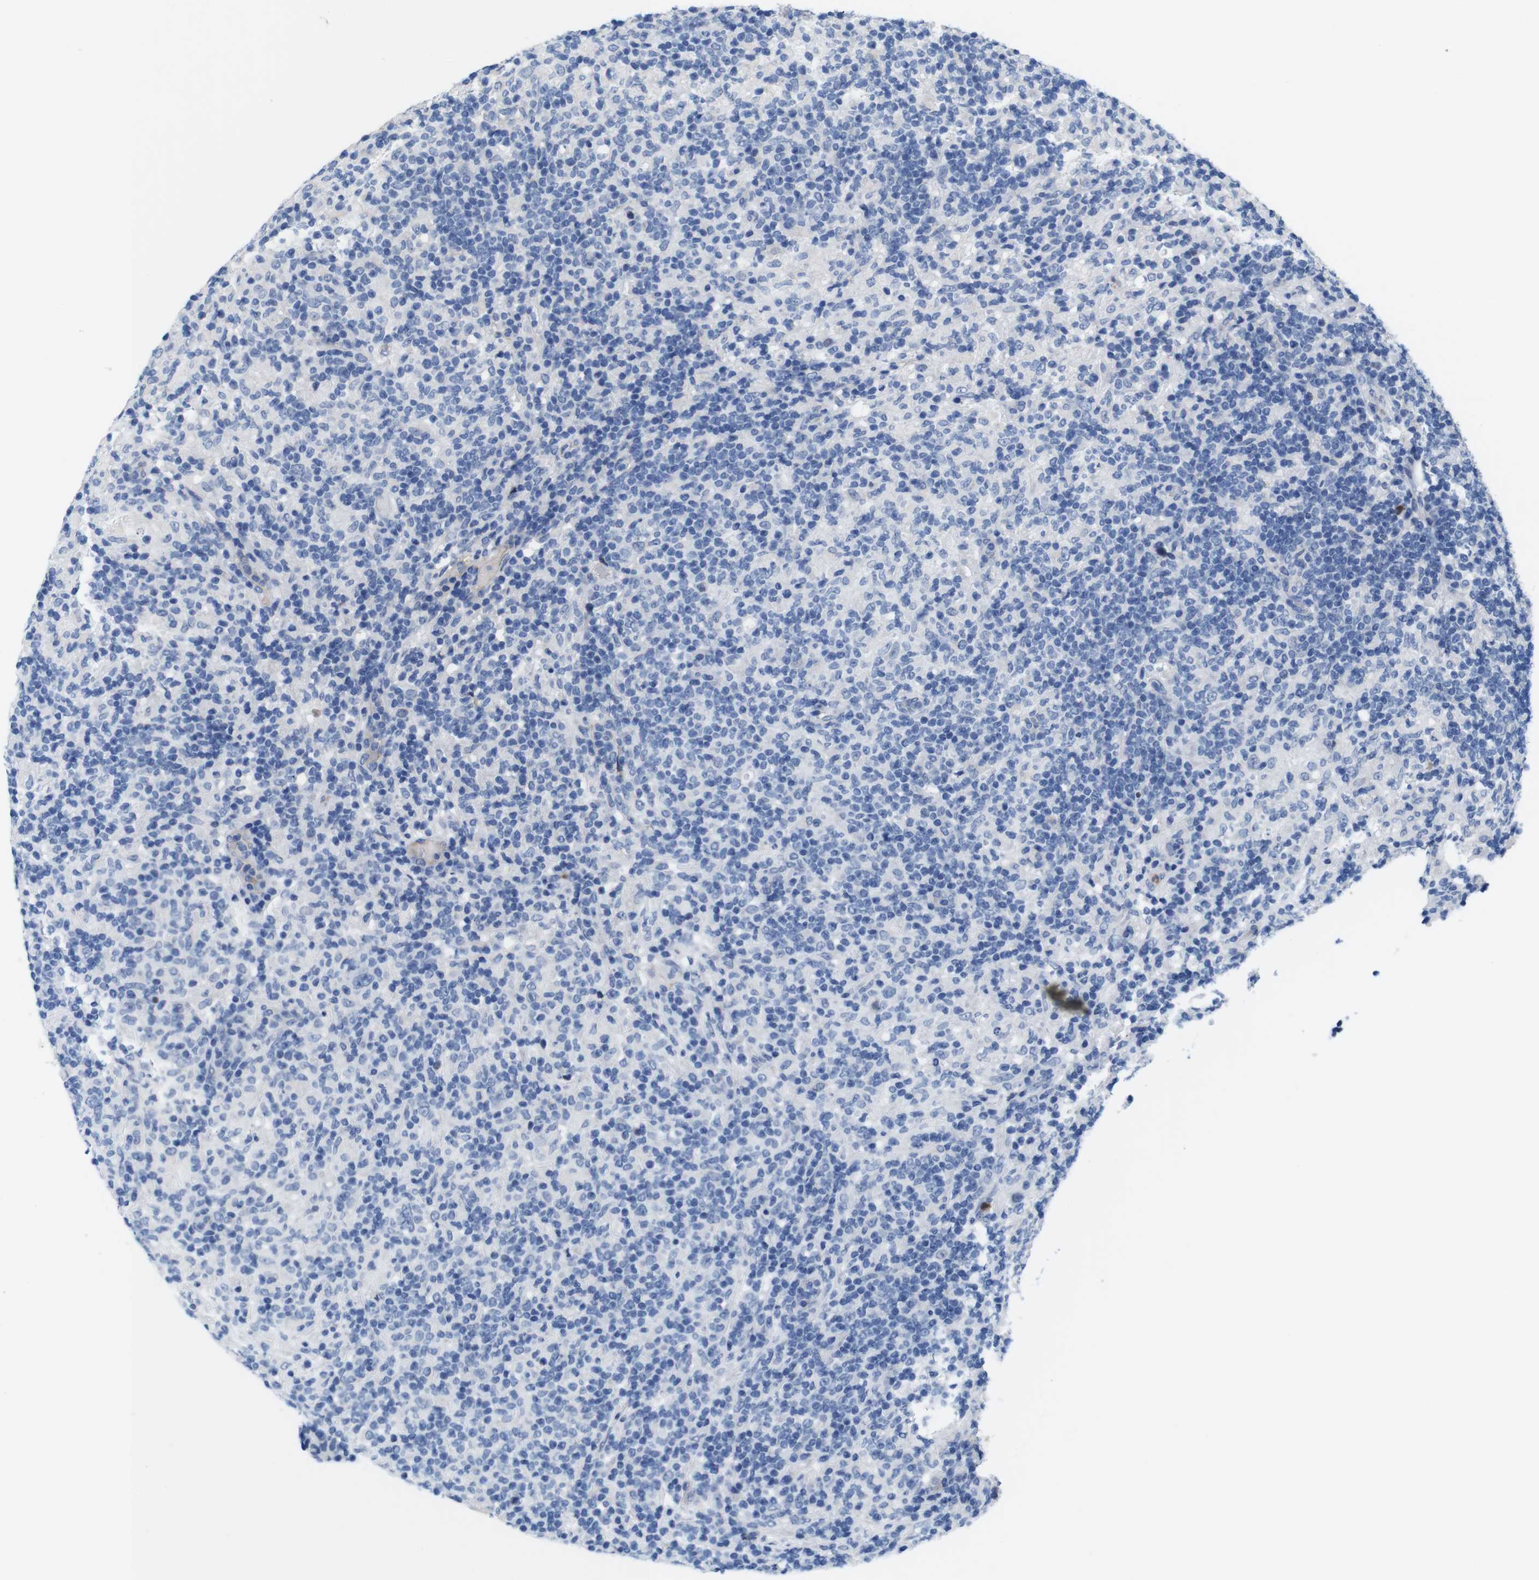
{"staining": {"intensity": "negative", "quantity": "none", "location": "none"}, "tissue": "lymphoma", "cell_type": "Tumor cells", "image_type": "cancer", "snomed": [{"axis": "morphology", "description": "Hodgkin's disease, NOS"}, {"axis": "topography", "description": "Lymph node"}], "caption": "Protein analysis of lymphoma demonstrates no significant positivity in tumor cells.", "gene": "C1RL", "patient": {"sex": "male", "age": 70}}